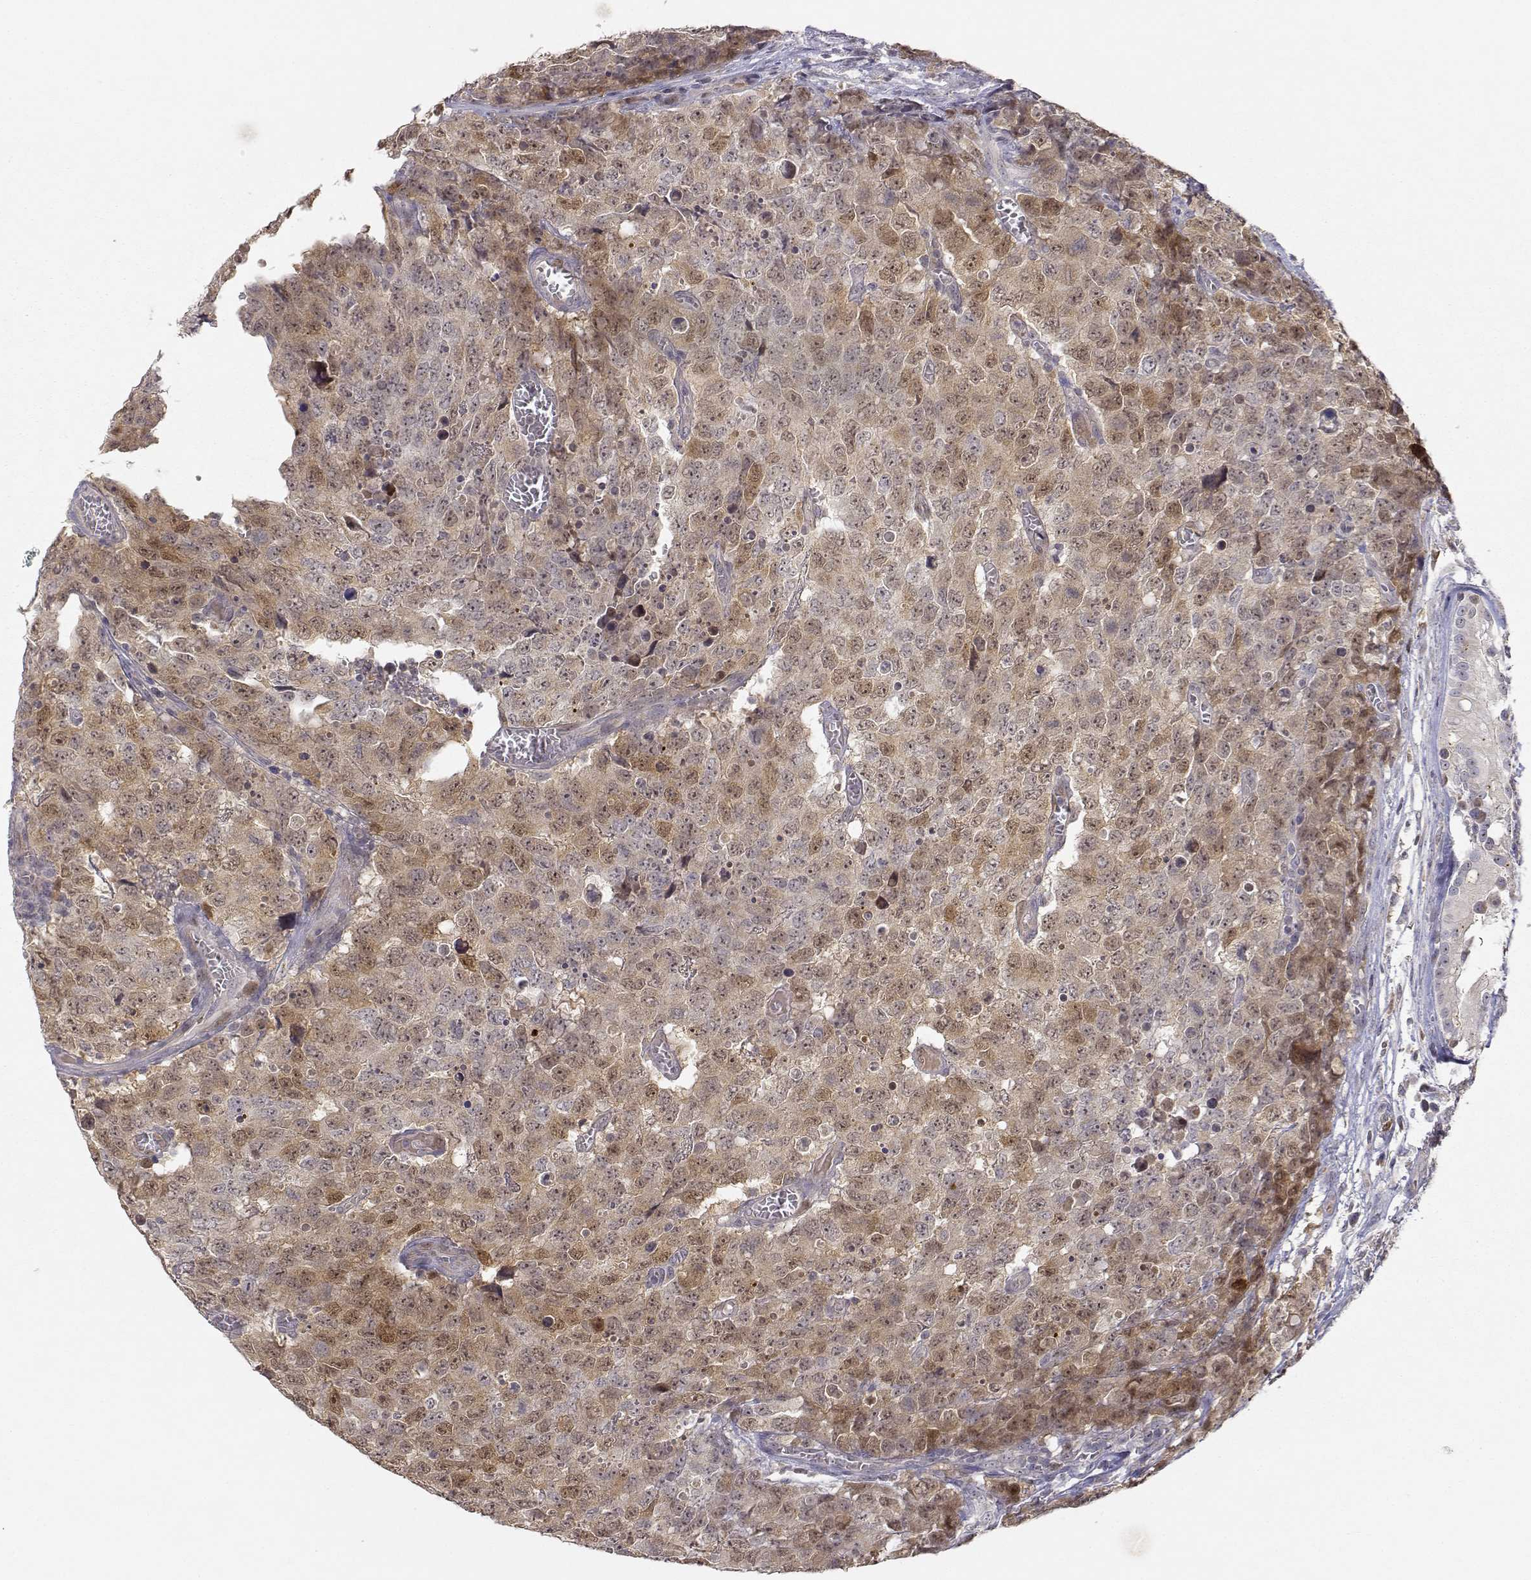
{"staining": {"intensity": "weak", "quantity": ">75%", "location": "cytoplasmic/membranous,nuclear"}, "tissue": "testis cancer", "cell_type": "Tumor cells", "image_type": "cancer", "snomed": [{"axis": "morphology", "description": "Carcinoma, Embryonal, NOS"}, {"axis": "topography", "description": "Testis"}], "caption": "The image displays a brown stain indicating the presence of a protein in the cytoplasmic/membranous and nuclear of tumor cells in testis cancer (embryonal carcinoma).", "gene": "RAD51", "patient": {"sex": "male", "age": 23}}